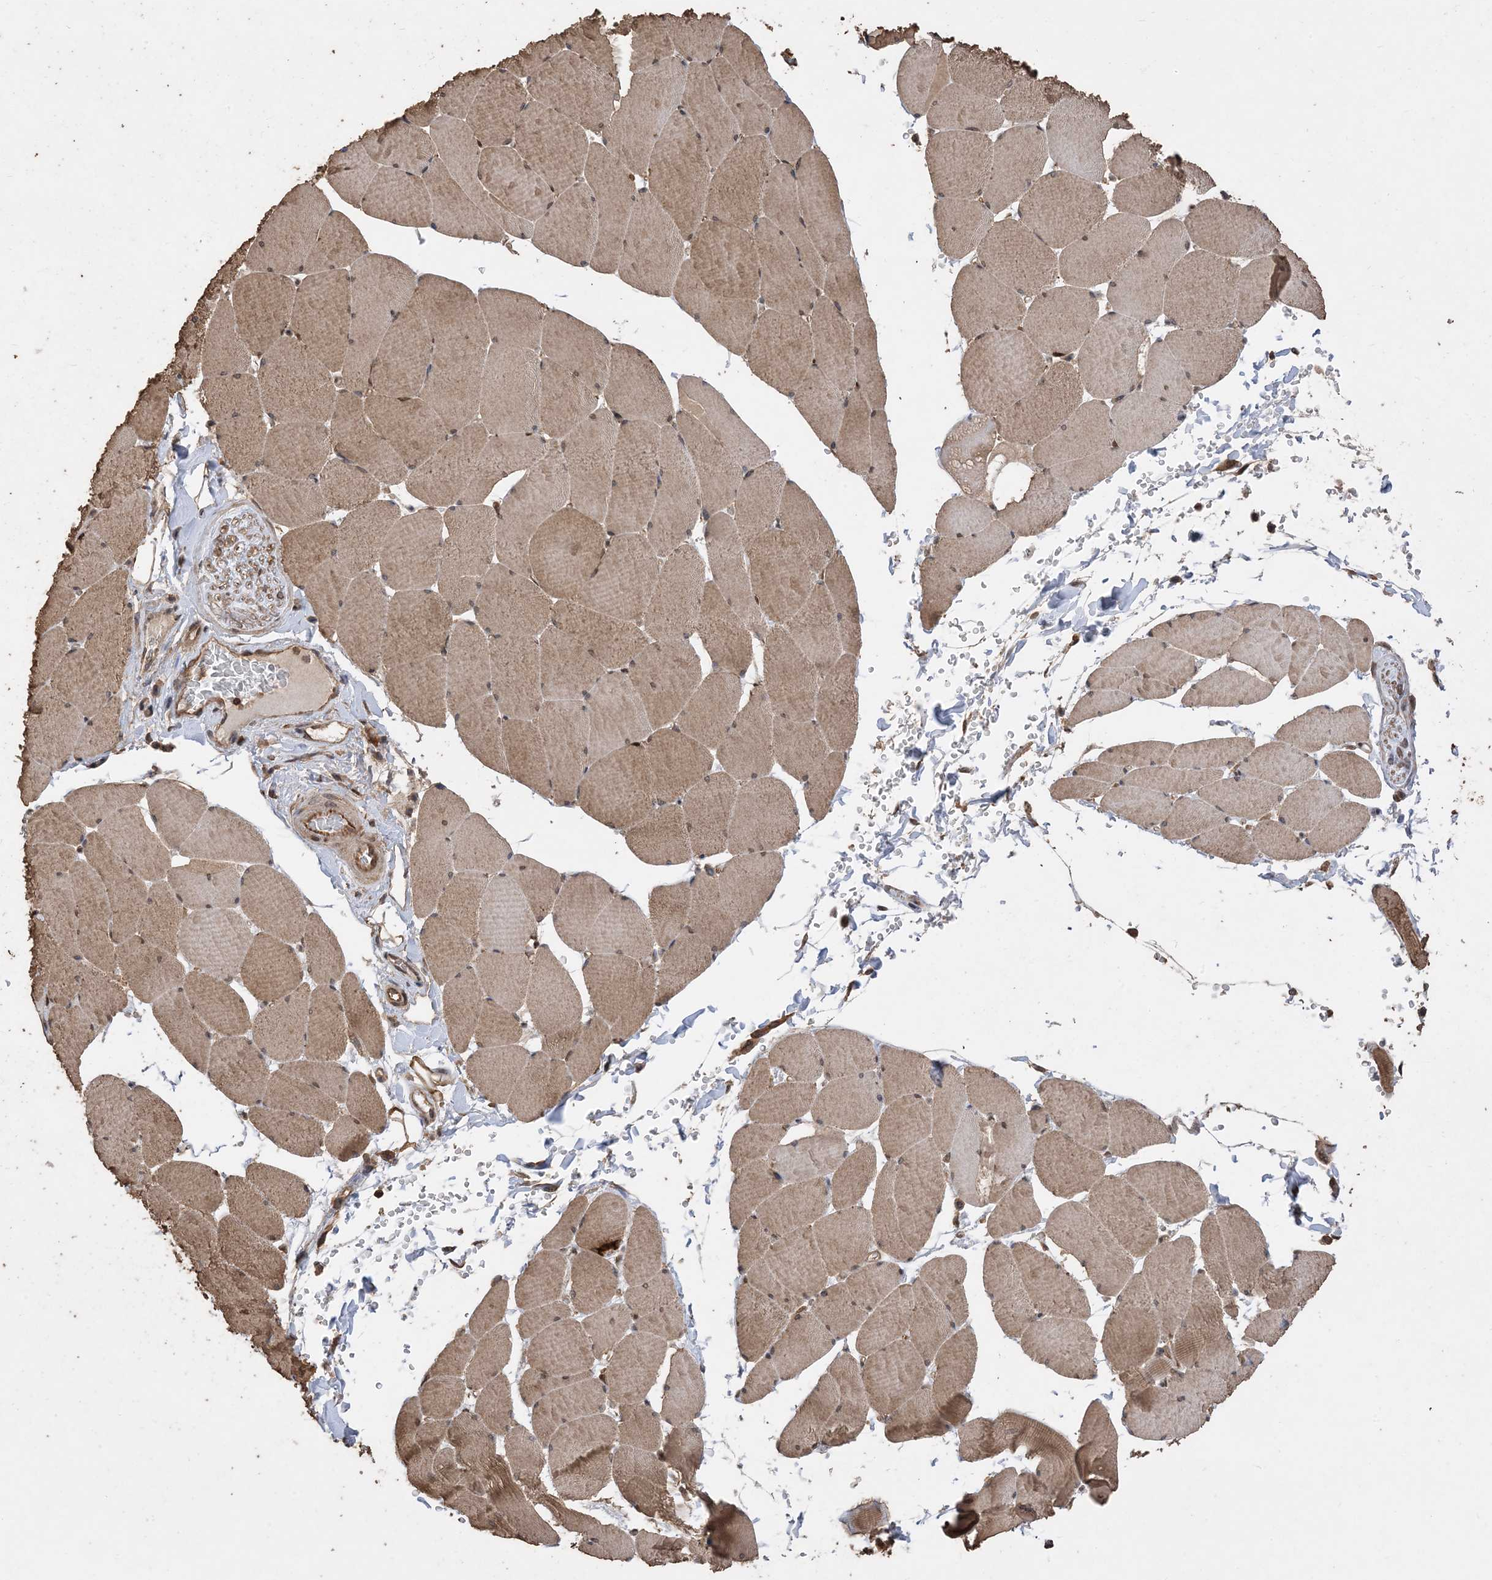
{"staining": {"intensity": "moderate", "quantity": ">75%", "location": "cytoplasmic/membranous"}, "tissue": "skeletal muscle", "cell_type": "Myocytes", "image_type": "normal", "snomed": [{"axis": "morphology", "description": "Normal tissue, NOS"}, {"axis": "topography", "description": "Skeletal muscle"}, {"axis": "topography", "description": "Head-Neck"}], "caption": "Myocytes display medium levels of moderate cytoplasmic/membranous expression in approximately >75% of cells in benign skeletal muscle.", "gene": "ZKSCAN5", "patient": {"sex": "male", "age": 66}}